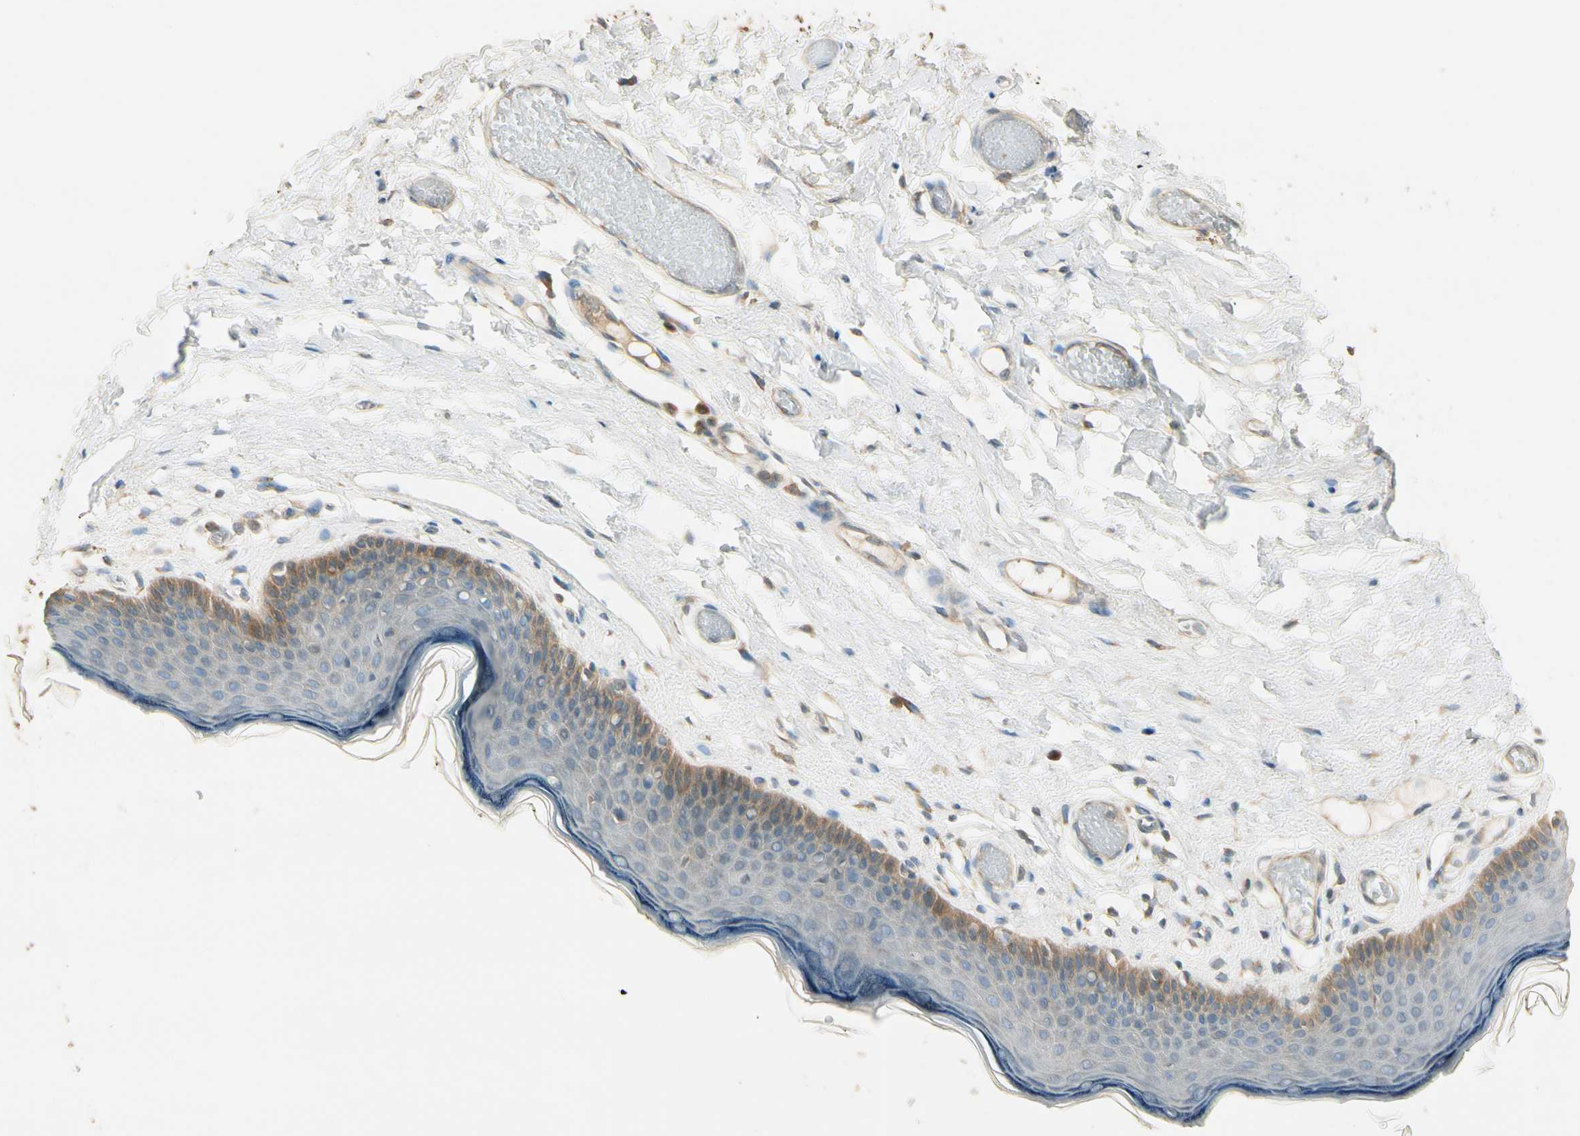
{"staining": {"intensity": "moderate", "quantity": "<25%", "location": "cytoplasmic/membranous"}, "tissue": "skin", "cell_type": "Epidermal cells", "image_type": "normal", "snomed": [{"axis": "morphology", "description": "Normal tissue, NOS"}, {"axis": "morphology", "description": "Inflammation, NOS"}, {"axis": "topography", "description": "Vulva"}], "caption": "Protein analysis of normal skin shows moderate cytoplasmic/membranous staining in approximately <25% of epidermal cells.", "gene": "PLXNA1", "patient": {"sex": "female", "age": 84}}